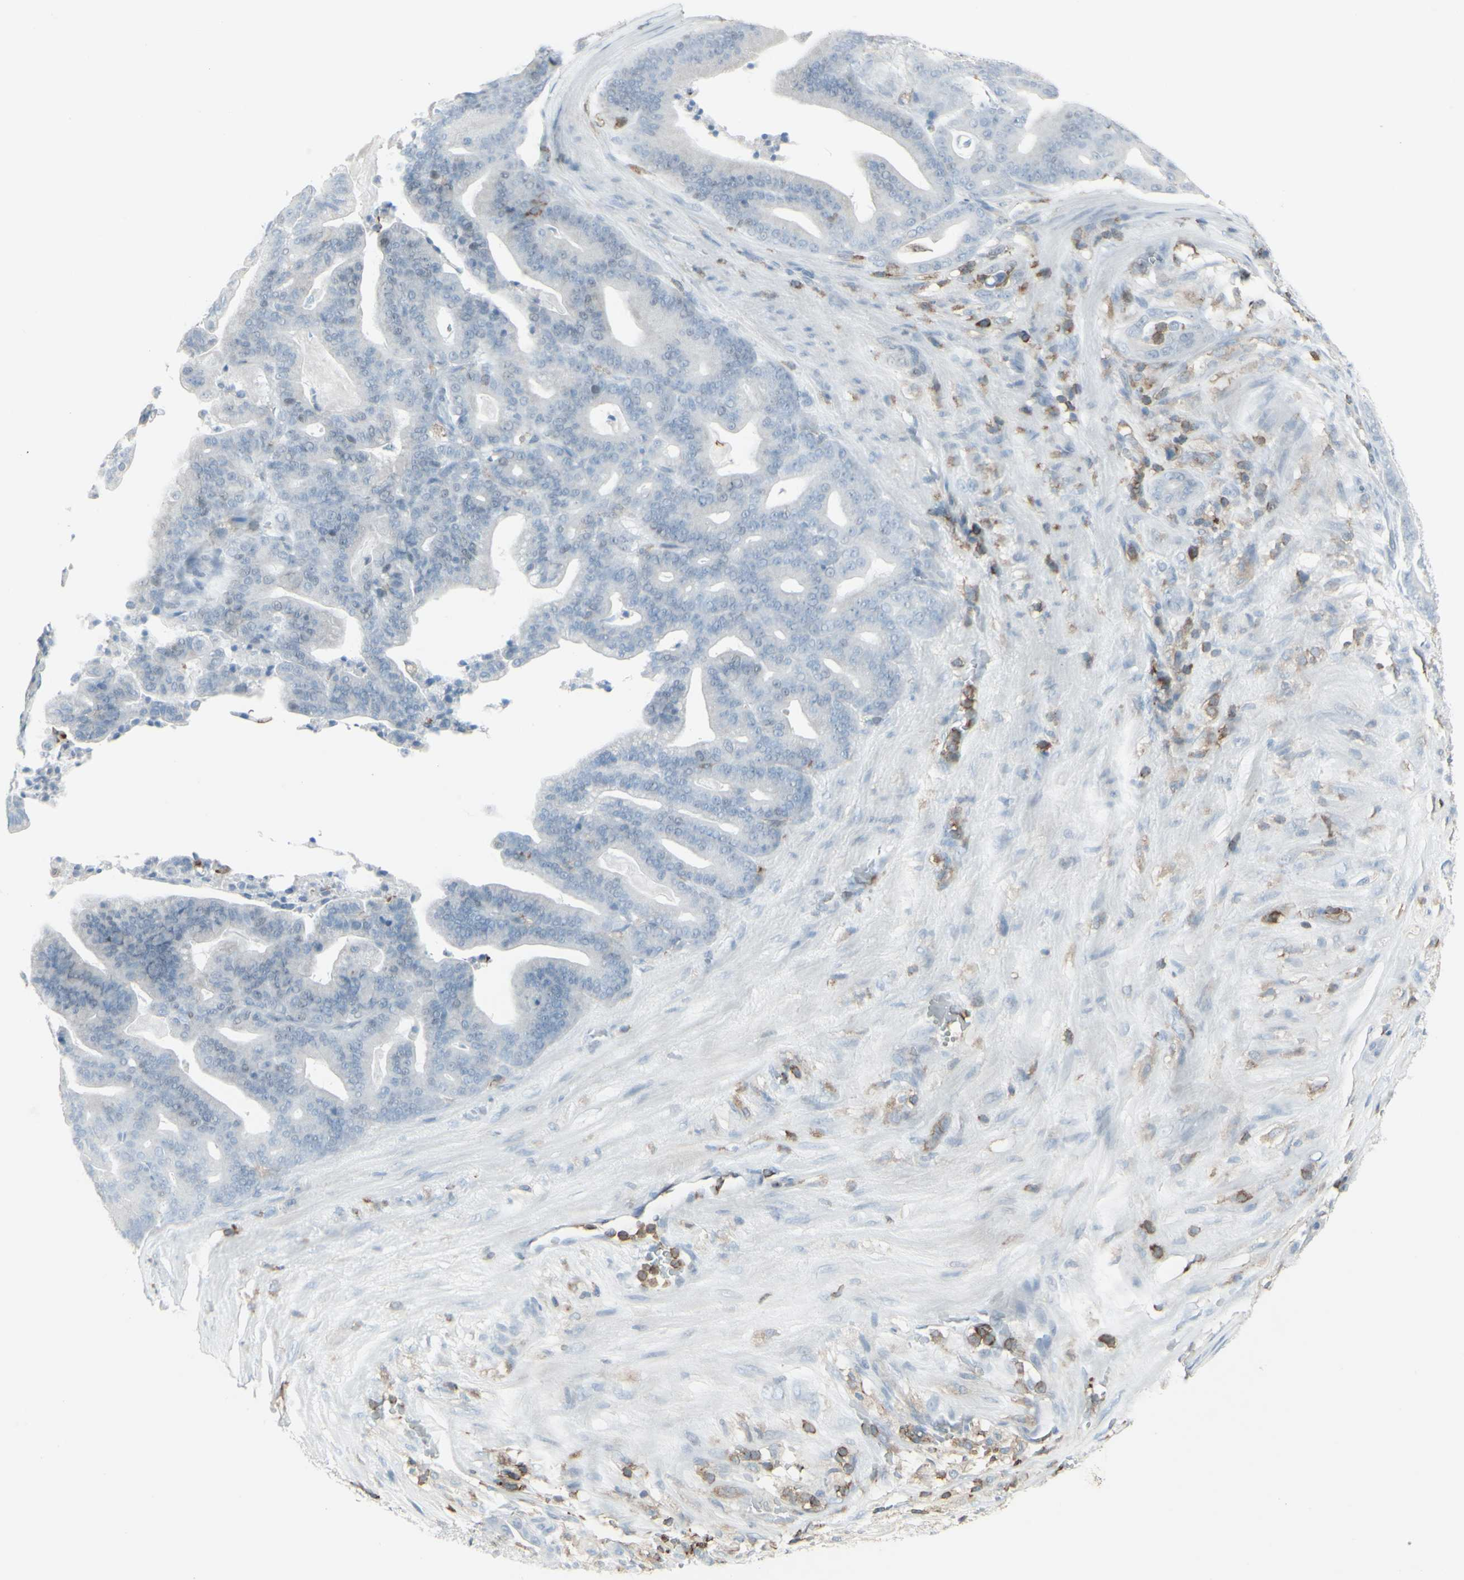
{"staining": {"intensity": "negative", "quantity": "none", "location": "none"}, "tissue": "pancreatic cancer", "cell_type": "Tumor cells", "image_type": "cancer", "snomed": [{"axis": "morphology", "description": "Adenocarcinoma, NOS"}, {"axis": "topography", "description": "Pancreas"}], "caption": "The histopathology image shows no significant staining in tumor cells of pancreatic cancer (adenocarcinoma).", "gene": "NRG1", "patient": {"sex": "male", "age": 63}}